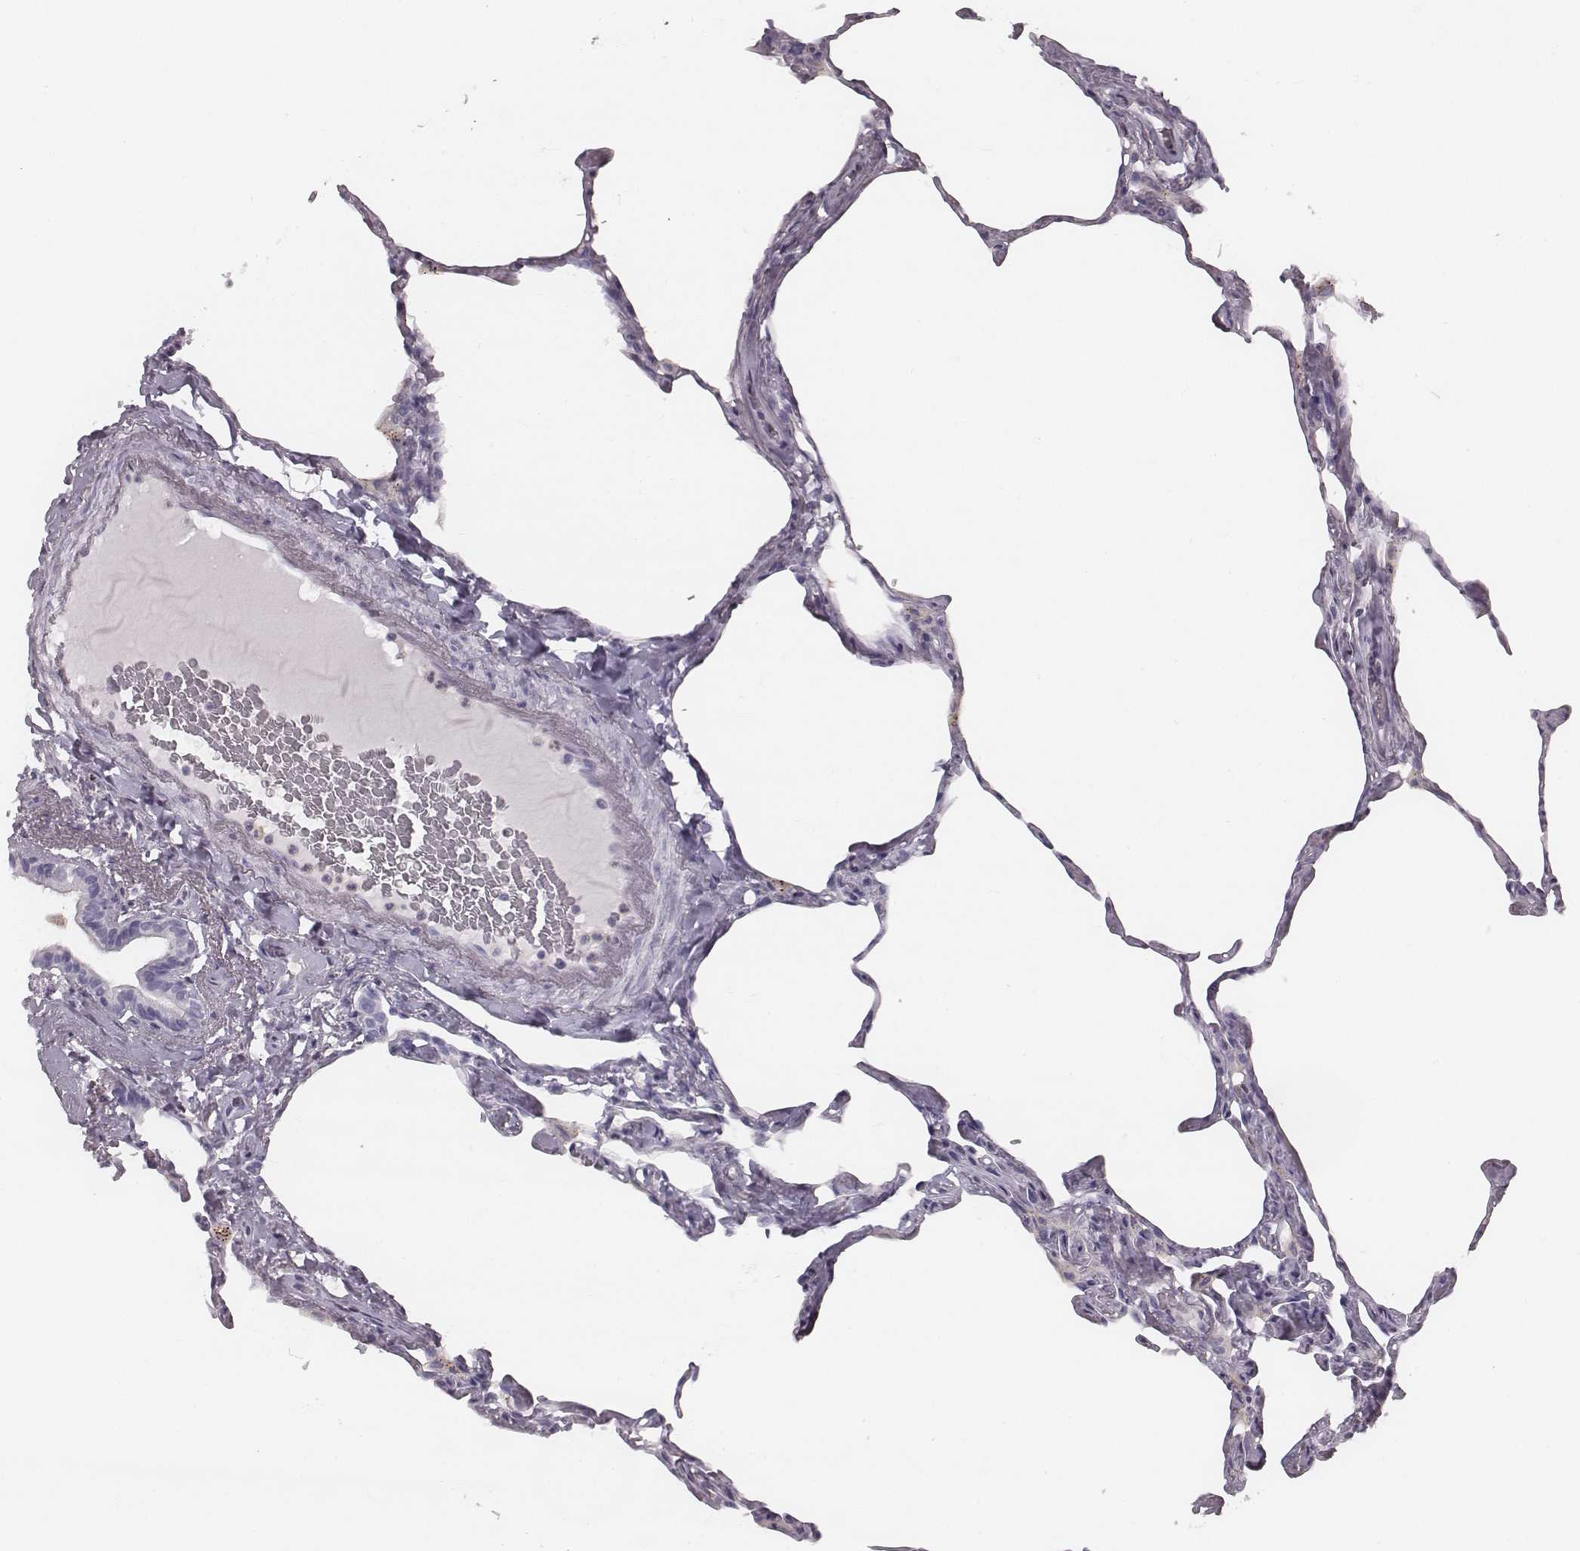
{"staining": {"intensity": "negative", "quantity": "none", "location": "none"}, "tissue": "lung", "cell_type": "Alveolar cells", "image_type": "normal", "snomed": [{"axis": "morphology", "description": "Normal tissue, NOS"}, {"axis": "topography", "description": "Lung"}], "caption": "There is no significant staining in alveolar cells of lung. Nuclei are stained in blue.", "gene": "ENSG00000285837", "patient": {"sex": "male", "age": 65}}